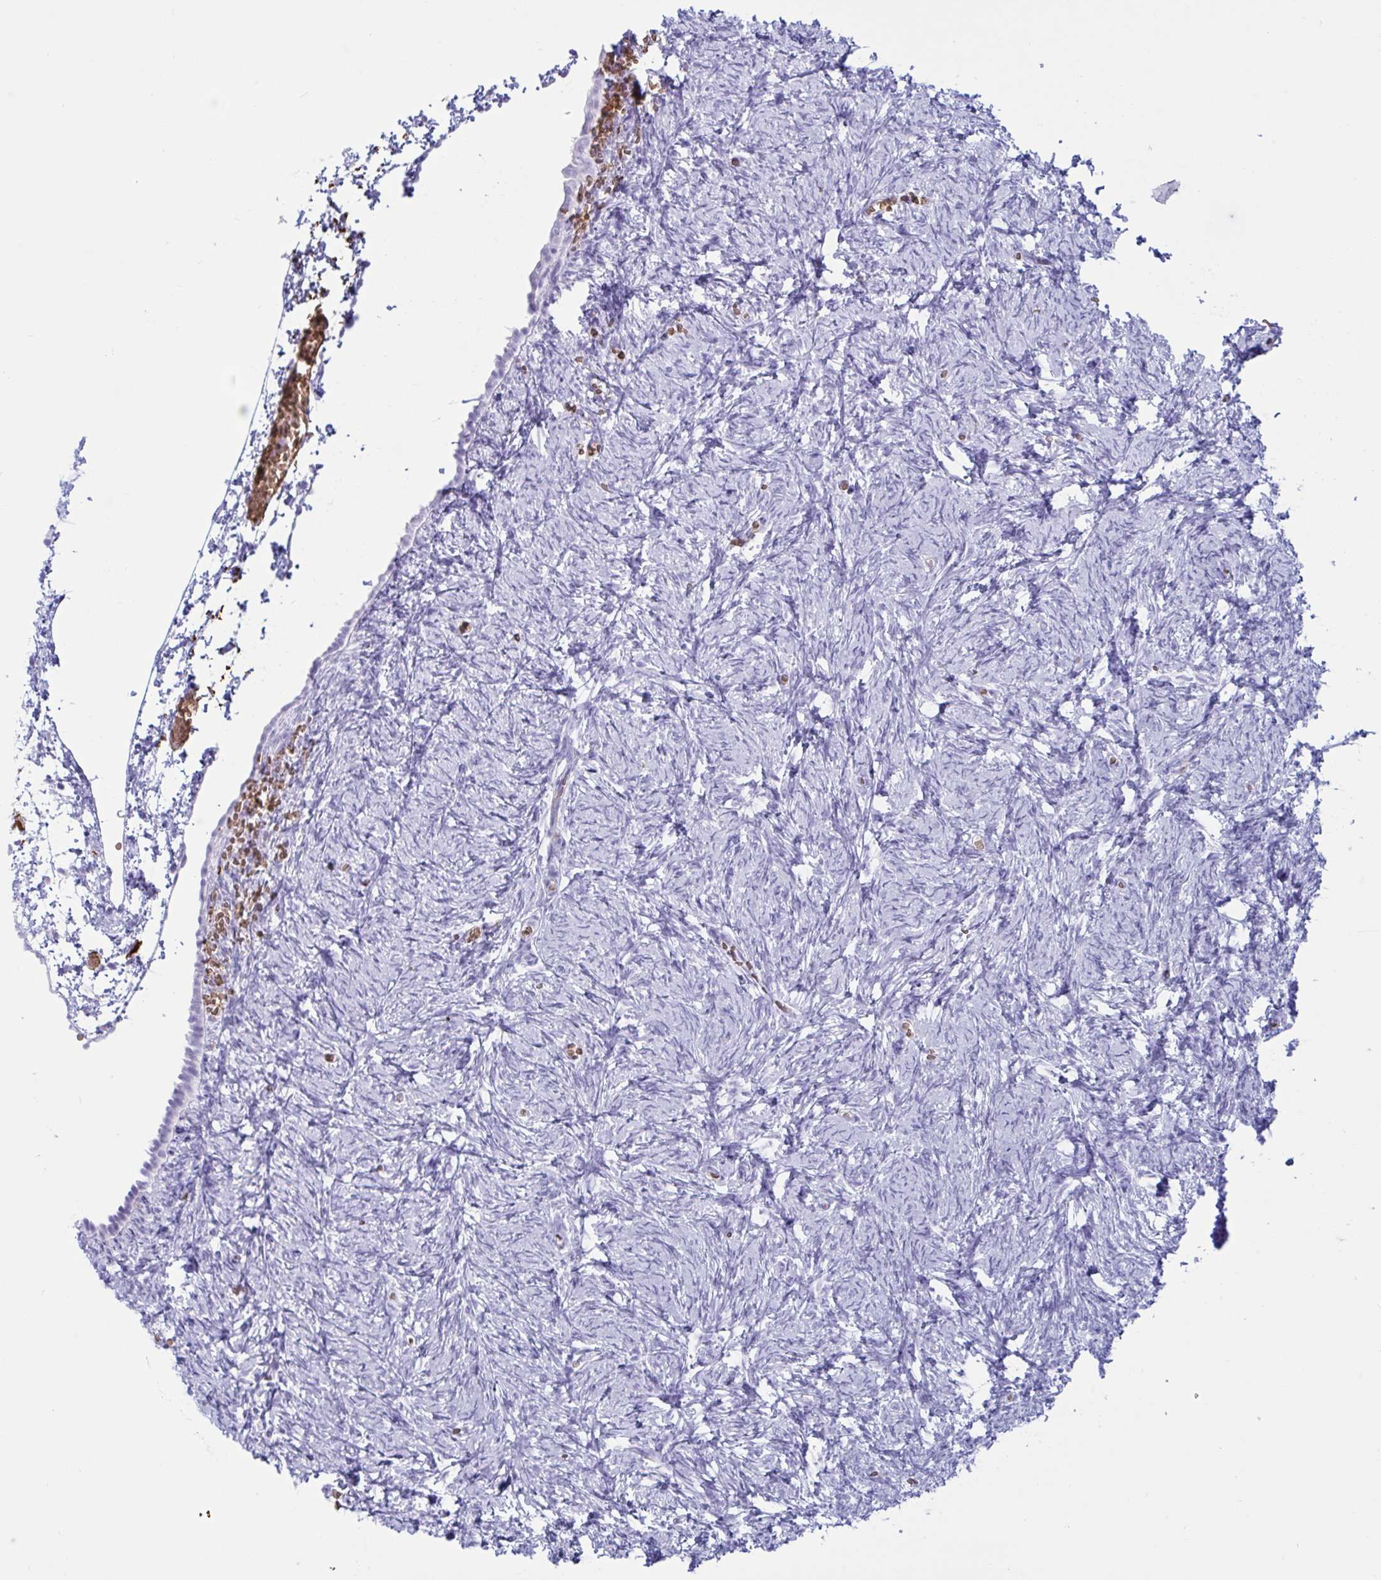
{"staining": {"intensity": "negative", "quantity": "none", "location": "none"}, "tissue": "ovary", "cell_type": "Ovarian stroma cells", "image_type": "normal", "snomed": [{"axis": "morphology", "description": "Normal tissue, NOS"}, {"axis": "topography", "description": "Ovary"}], "caption": "Immunohistochemistry (IHC) of unremarkable human ovary demonstrates no positivity in ovarian stroma cells. (DAB immunohistochemistry, high magnification).", "gene": "SLC2A1", "patient": {"sex": "female", "age": 41}}